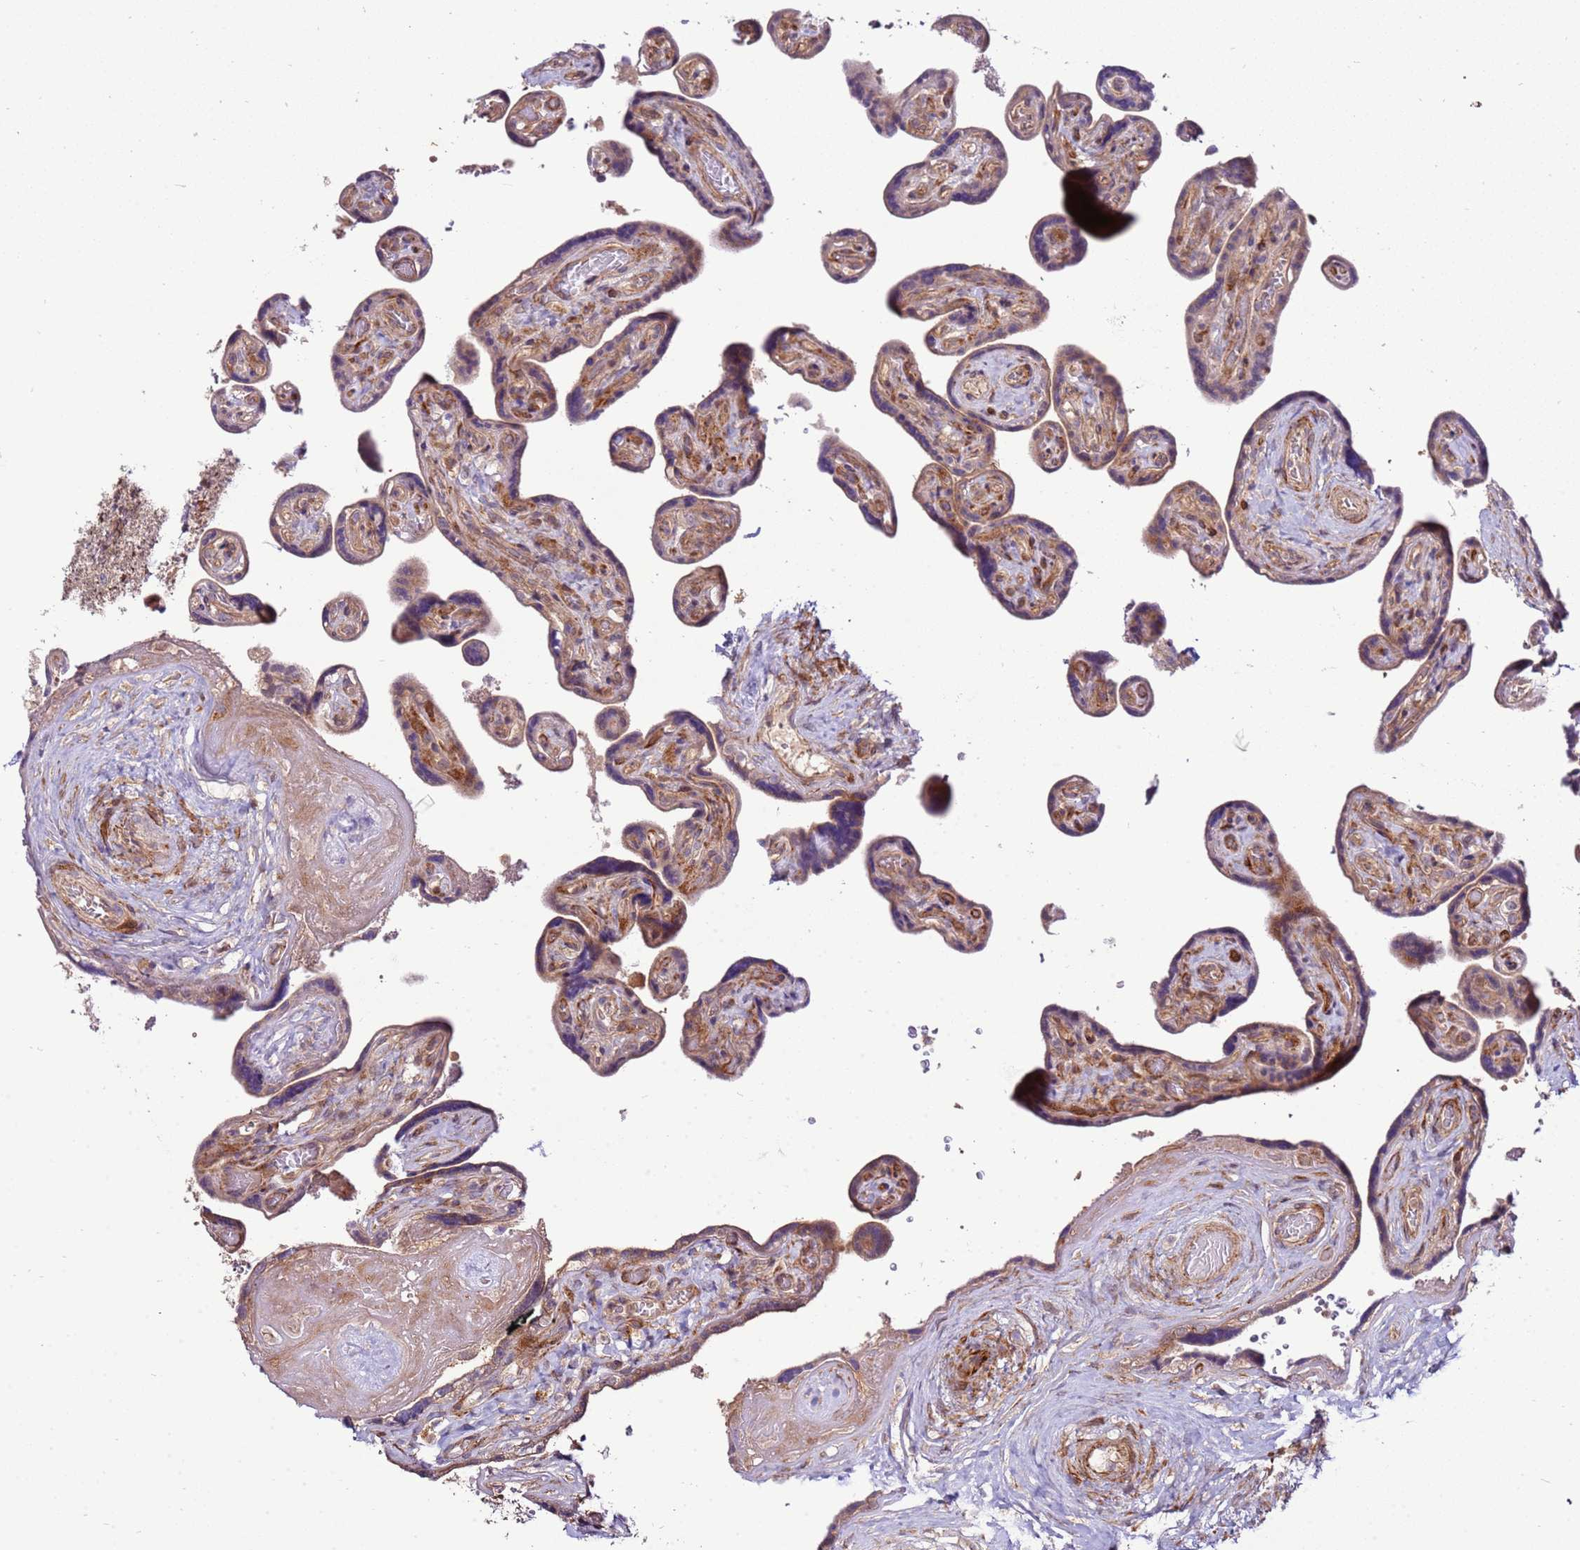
{"staining": {"intensity": "weak", "quantity": "25%-75%", "location": "cytoplasmic/membranous"}, "tissue": "placenta", "cell_type": "Trophoblastic cells", "image_type": "normal", "snomed": [{"axis": "morphology", "description": "Normal tissue, NOS"}, {"axis": "topography", "description": "Placenta"}], "caption": "A histopathology image of human placenta stained for a protein reveals weak cytoplasmic/membranous brown staining in trophoblastic cells.", "gene": "ZNF624", "patient": {"sex": "female", "age": 32}}